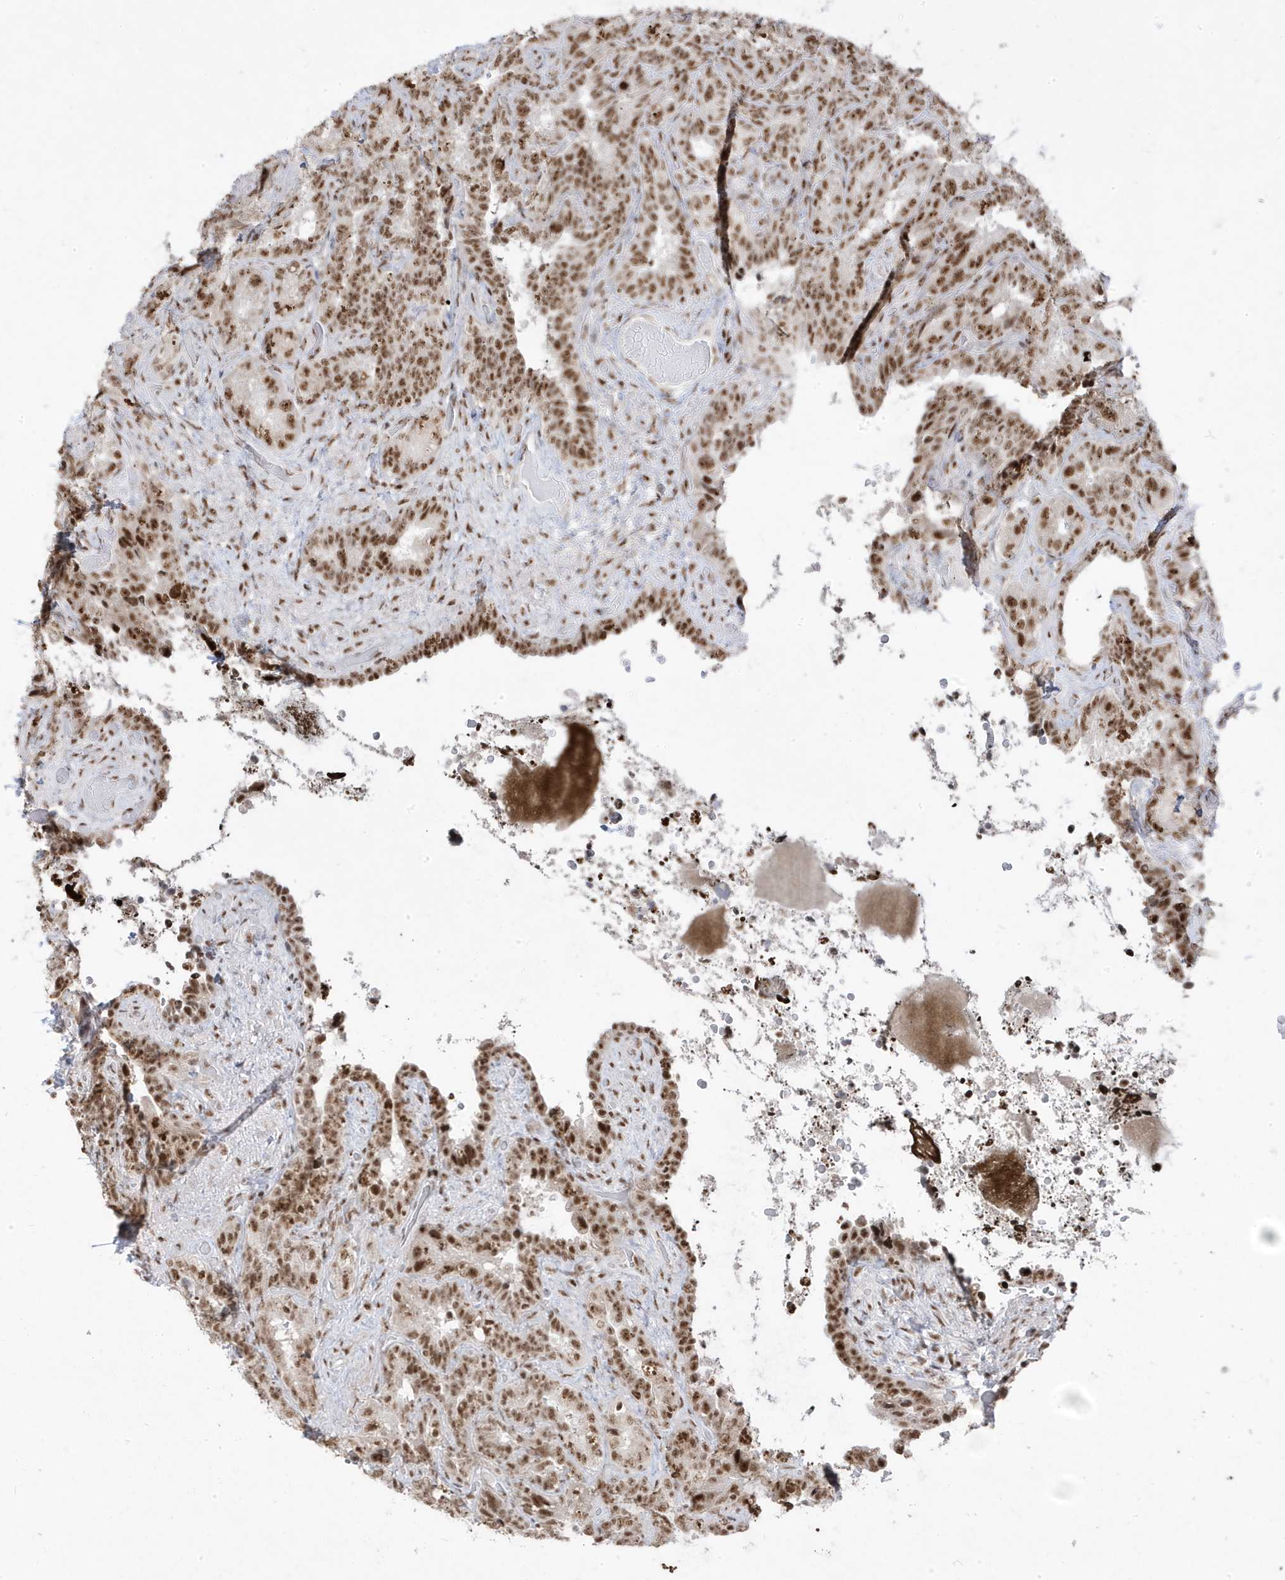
{"staining": {"intensity": "strong", "quantity": ">75%", "location": "nuclear"}, "tissue": "seminal vesicle", "cell_type": "Glandular cells", "image_type": "normal", "snomed": [{"axis": "morphology", "description": "Normal tissue, NOS"}, {"axis": "topography", "description": "Seminal veicle"}, {"axis": "topography", "description": "Peripheral nerve tissue"}], "caption": "This photomicrograph shows IHC staining of benign human seminal vesicle, with high strong nuclear staining in about >75% of glandular cells.", "gene": "MTREX", "patient": {"sex": "male", "age": 67}}